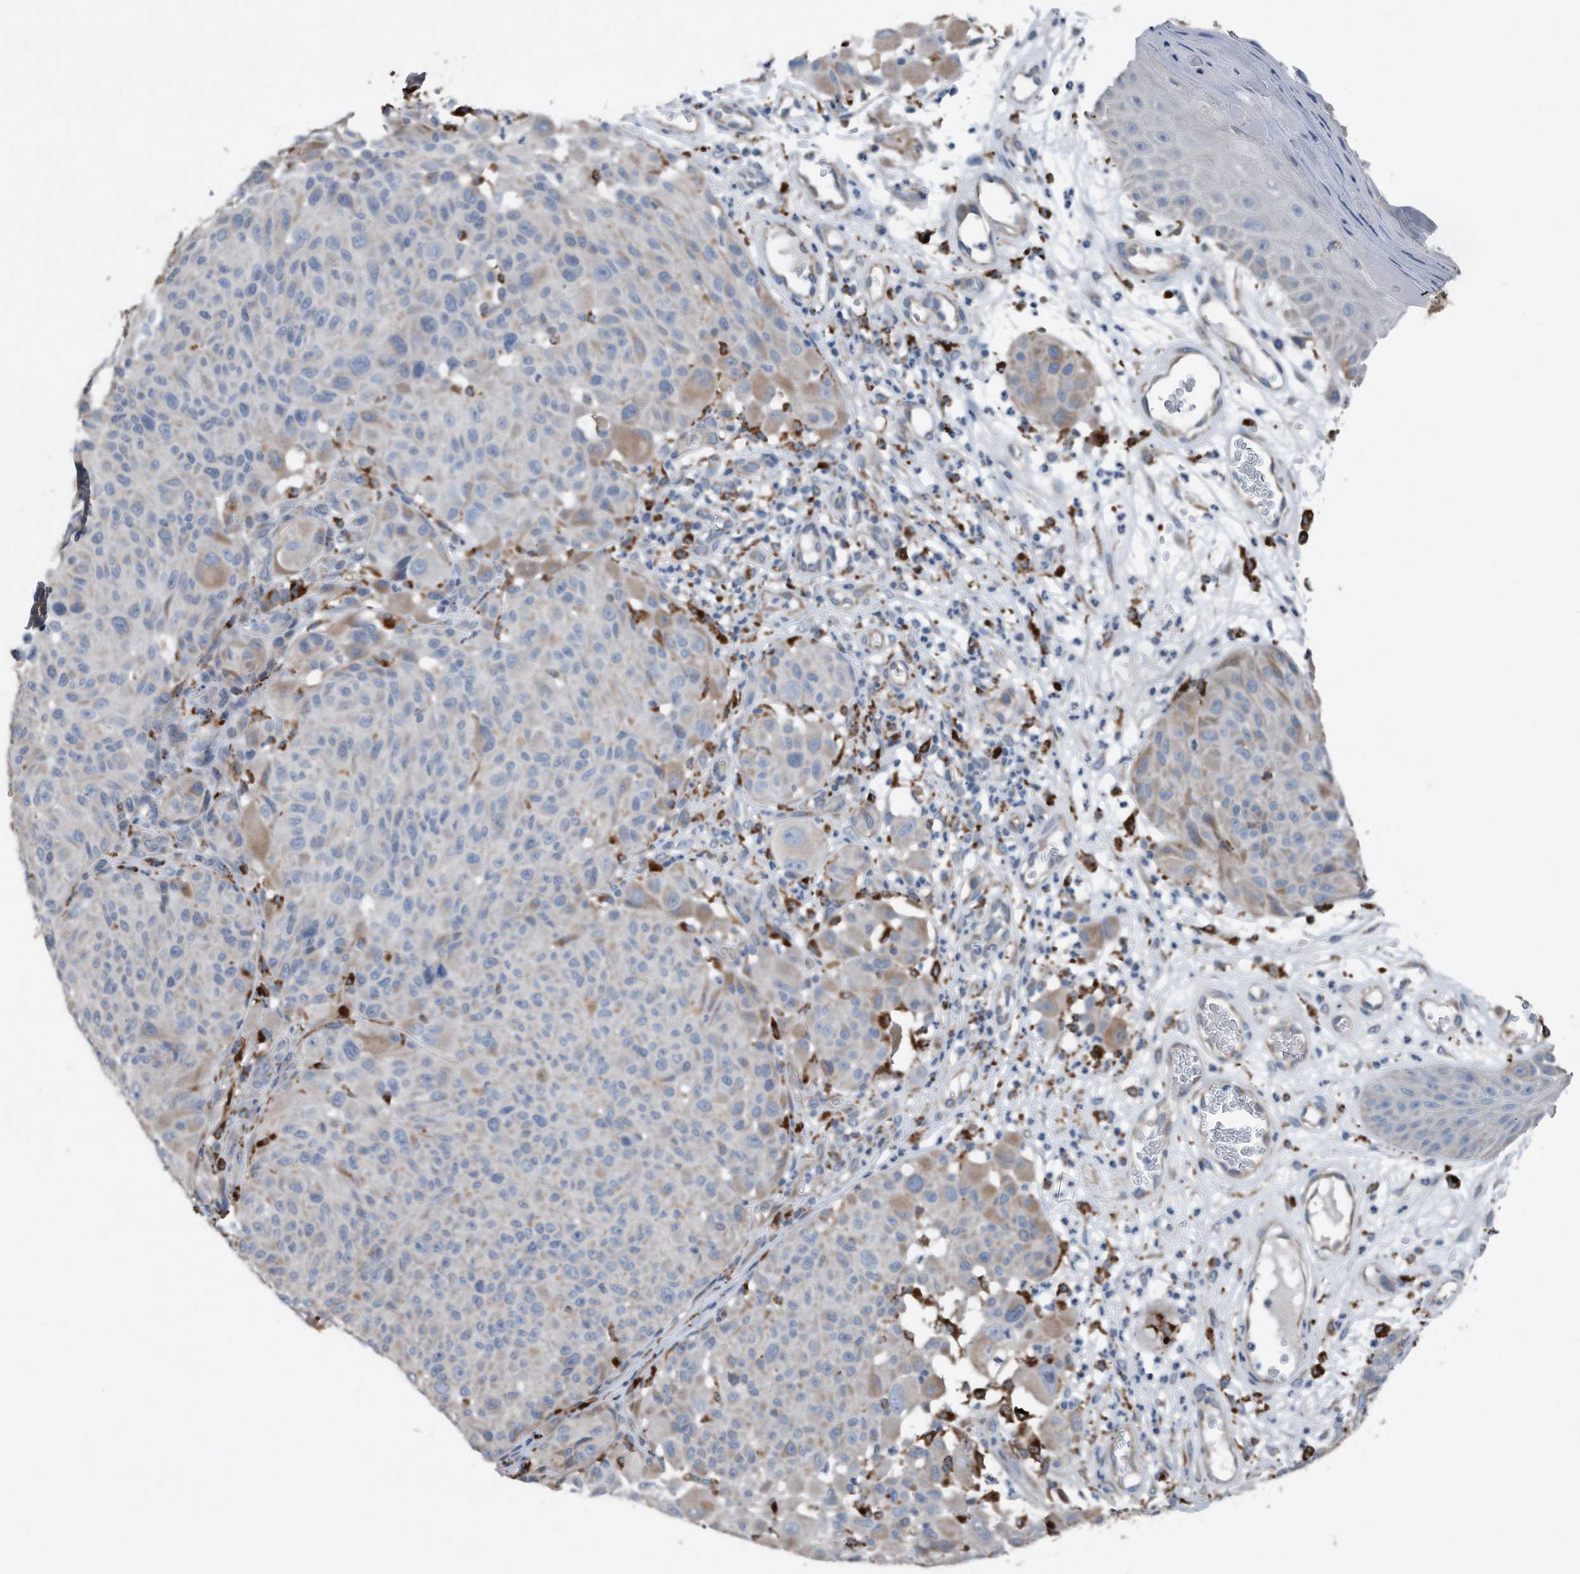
{"staining": {"intensity": "negative", "quantity": "none", "location": "none"}, "tissue": "melanoma", "cell_type": "Tumor cells", "image_type": "cancer", "snomed": [{"axis": "morphology", "description": "Malignant melanoma, NOS"}, {"axis": "topography", "description": "Skin"}], "caption": "An immunohistochemistry (IHC) photomicrograph of melanoma is shown. There is no staining in tumor cells of melanoma.", "gene": "ZNF772", "patient": {"sex": "male", "age": 83}}